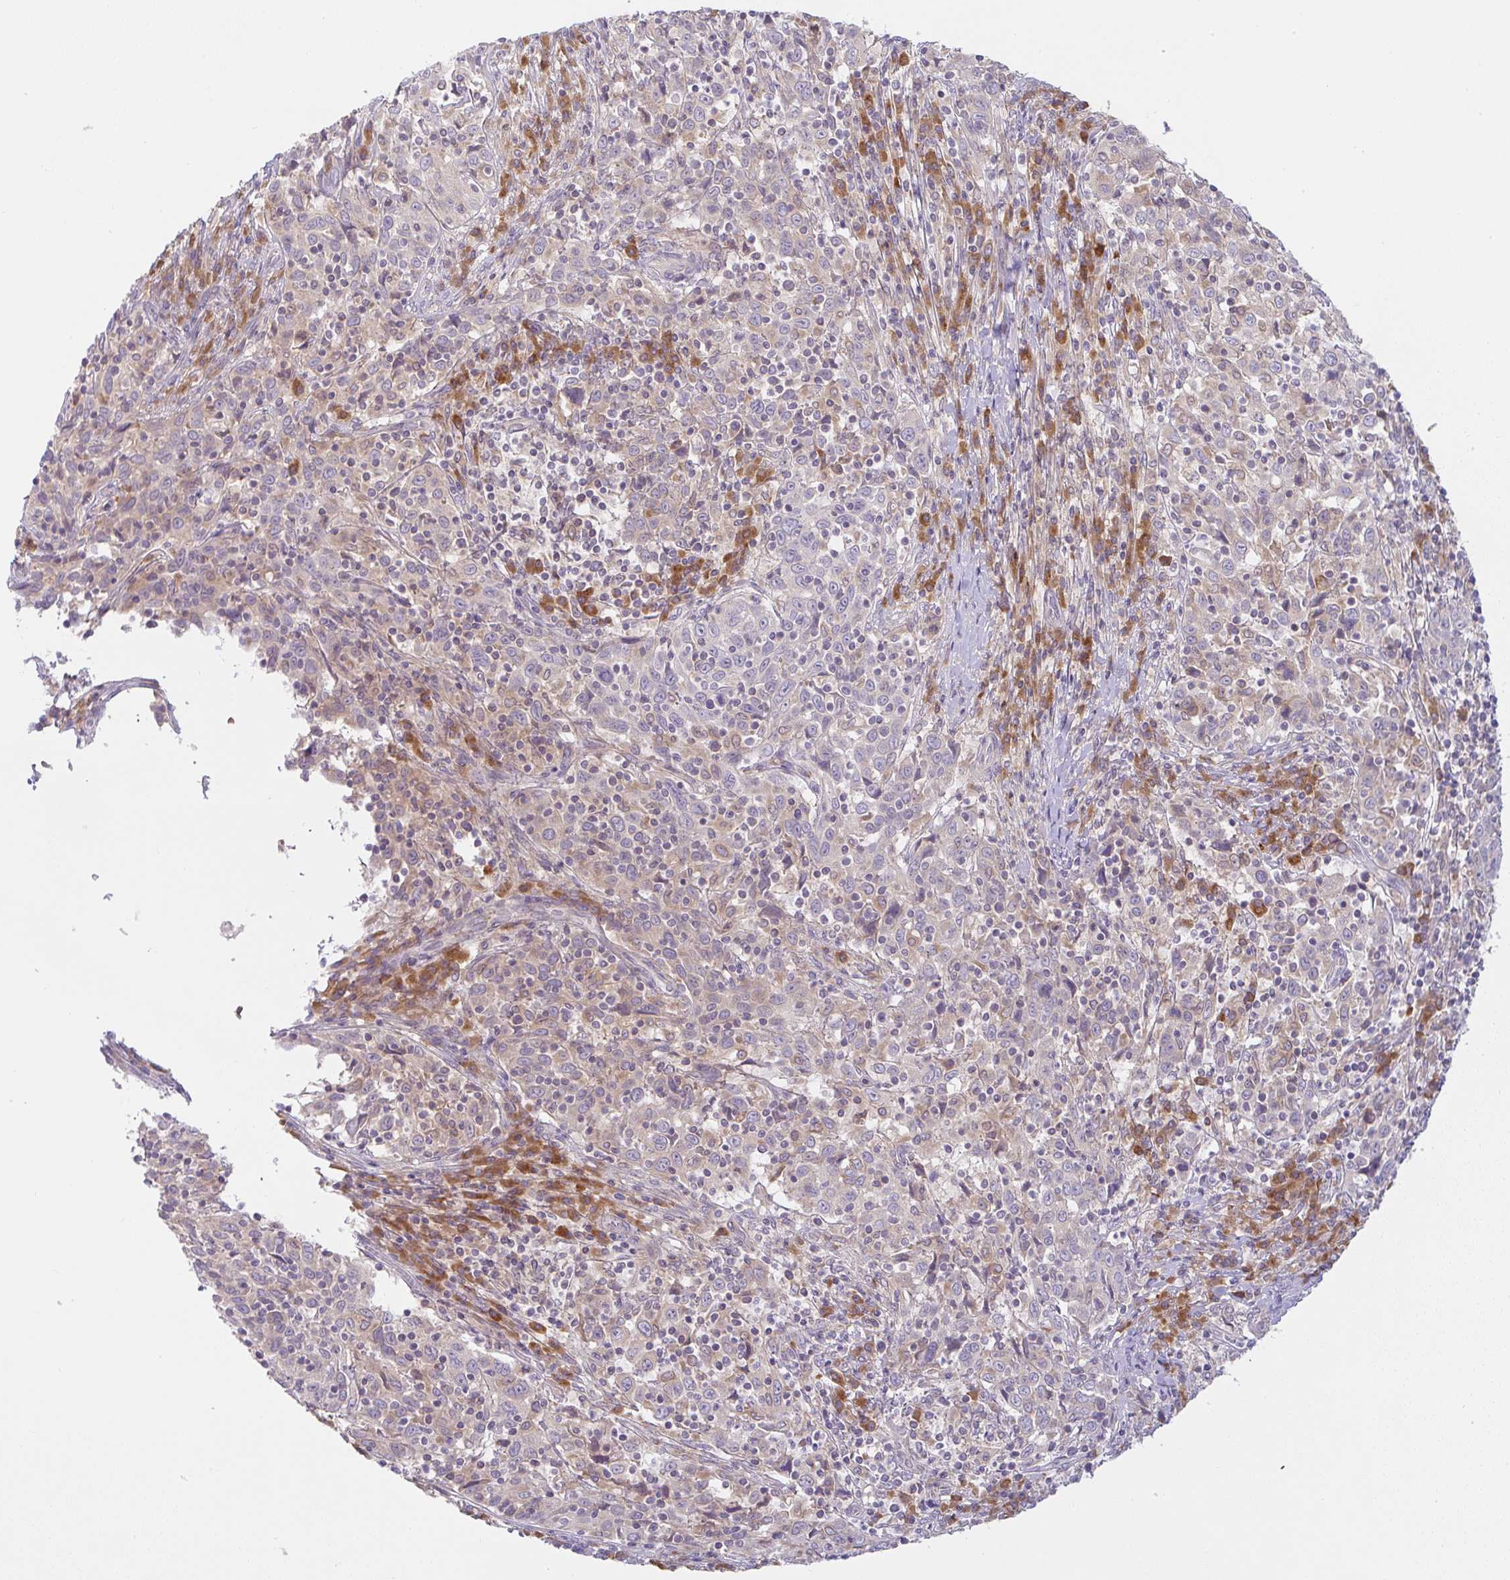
{"staining": {"intensity": "weak", "quantity": "<25%", "location": "cytoplasmic/membranous"}, "tissue": "cervical cancer", "cell_type": "Tumor cells", "image_type": "cancer", "snomed": [{"axis": "morphology", "description": "Squamous cell carcinoma, NOS"}, {"axis": "topography", "description": "Cervix"}], "caption": "This image is of cervical squamous cell carcinoma stained with immunohistochemistry (IHC) to label a protein in brown with the nuclei are counter-stained blue. There is no expression in tumor cells. (Brightfield microscopy of DAB immunohistochemistry at high magnification).", "gene": "DERL2", "patient": {"sex": "female", "age": 46}}